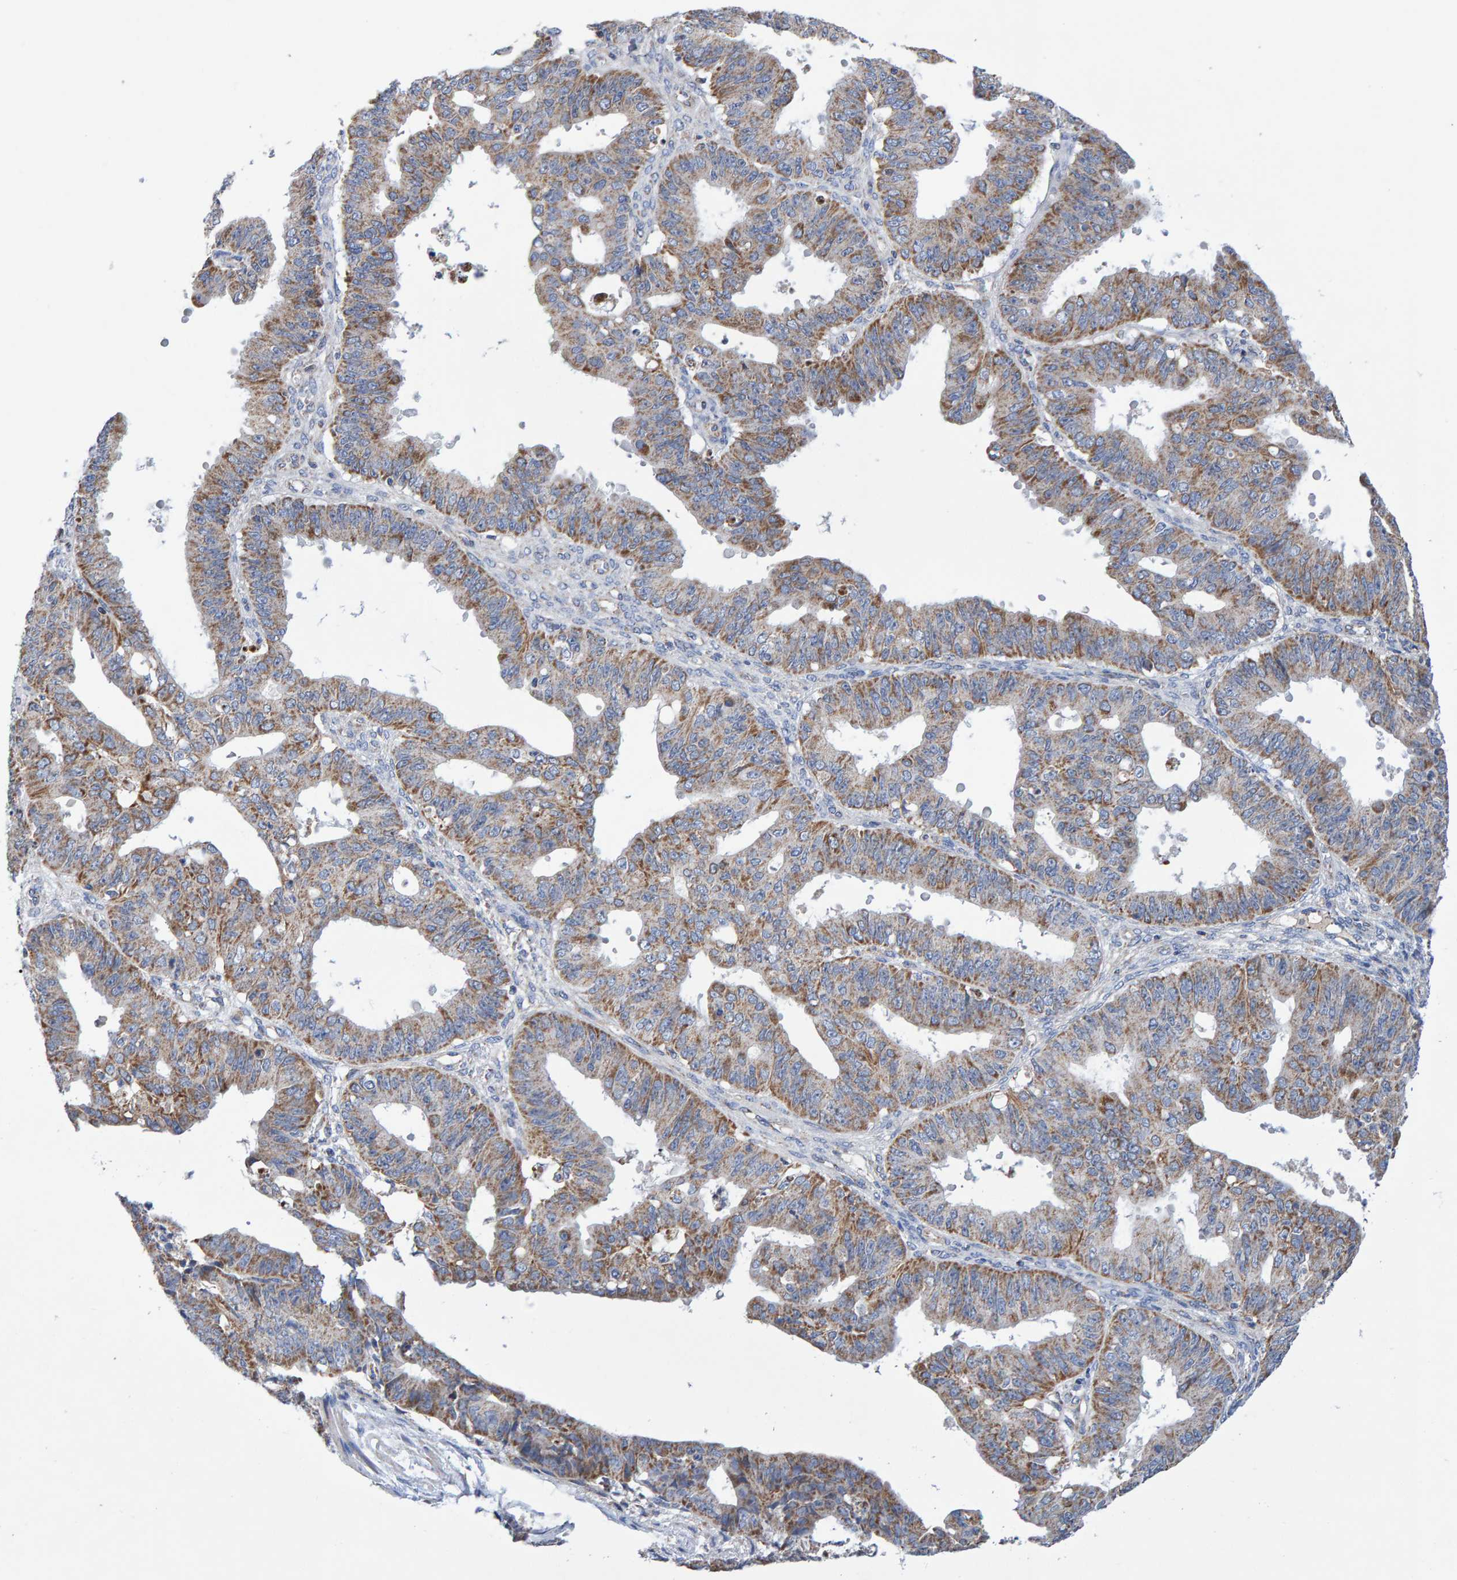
{"staining": {"intensity": "moderate", "quantity": "25%-75%", "location": "cytoplasmic/membranous"}, "tissue": "ovarian cancer", "cell_type": "Tumor cells", "image_type": "cancer", "snomed": [{"axis": "morphology", "description": "Carcinoma, endometroid"}, {"axis": "topography", "description": "Ovary"}], "caption": "Endometroid carcinoma (ovarian) stained with DAB immunohistochemistry exhibits medium levels of moderate cytoplasmic/membranous staining in about 25%-75% of tumor cells.", "gene": "EFR3A", "patient": {"sex": "female", "age": 42}}